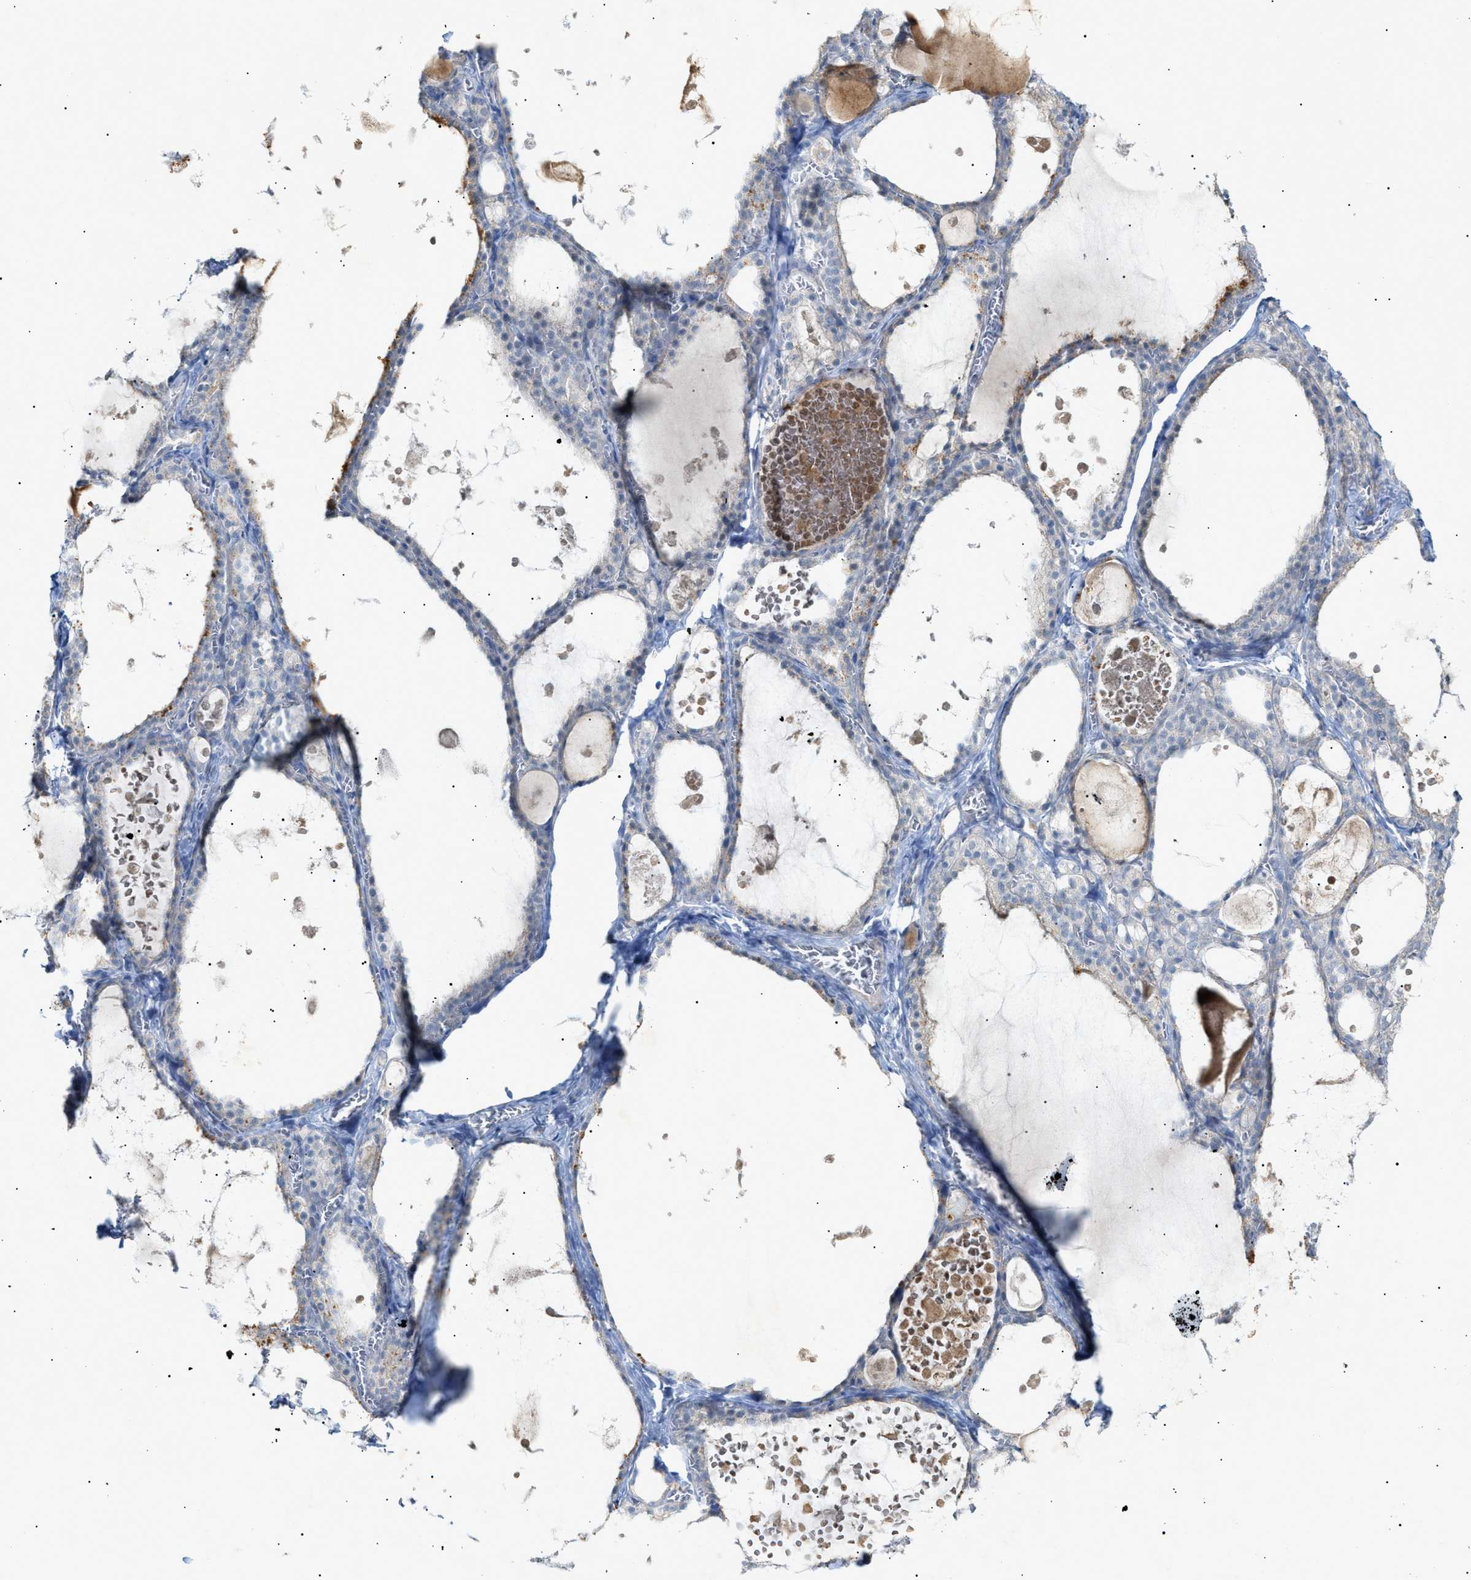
{"staining": {"intensity": "negative", "quantity": "none", "location": "none"}, "tissue": "thyroid gland", "cell_type": "Glandular cells", "image_type": "normal", "snomed": [{"axis": "morphology", "description": "Normal tissue, NOS"}, {"axis": "topography", "description": "Thyroid gland"}], "caption": "Immunohistochemistry (IHC) image of benign thyroid gland stained for a protein (brown), which demonstrates no positivity in glandular cells. (DAB immunohistochemistry (IHC), high magnification).", "gene": "SLC25A31", "patient": {"sex": "male", "age": 56}}